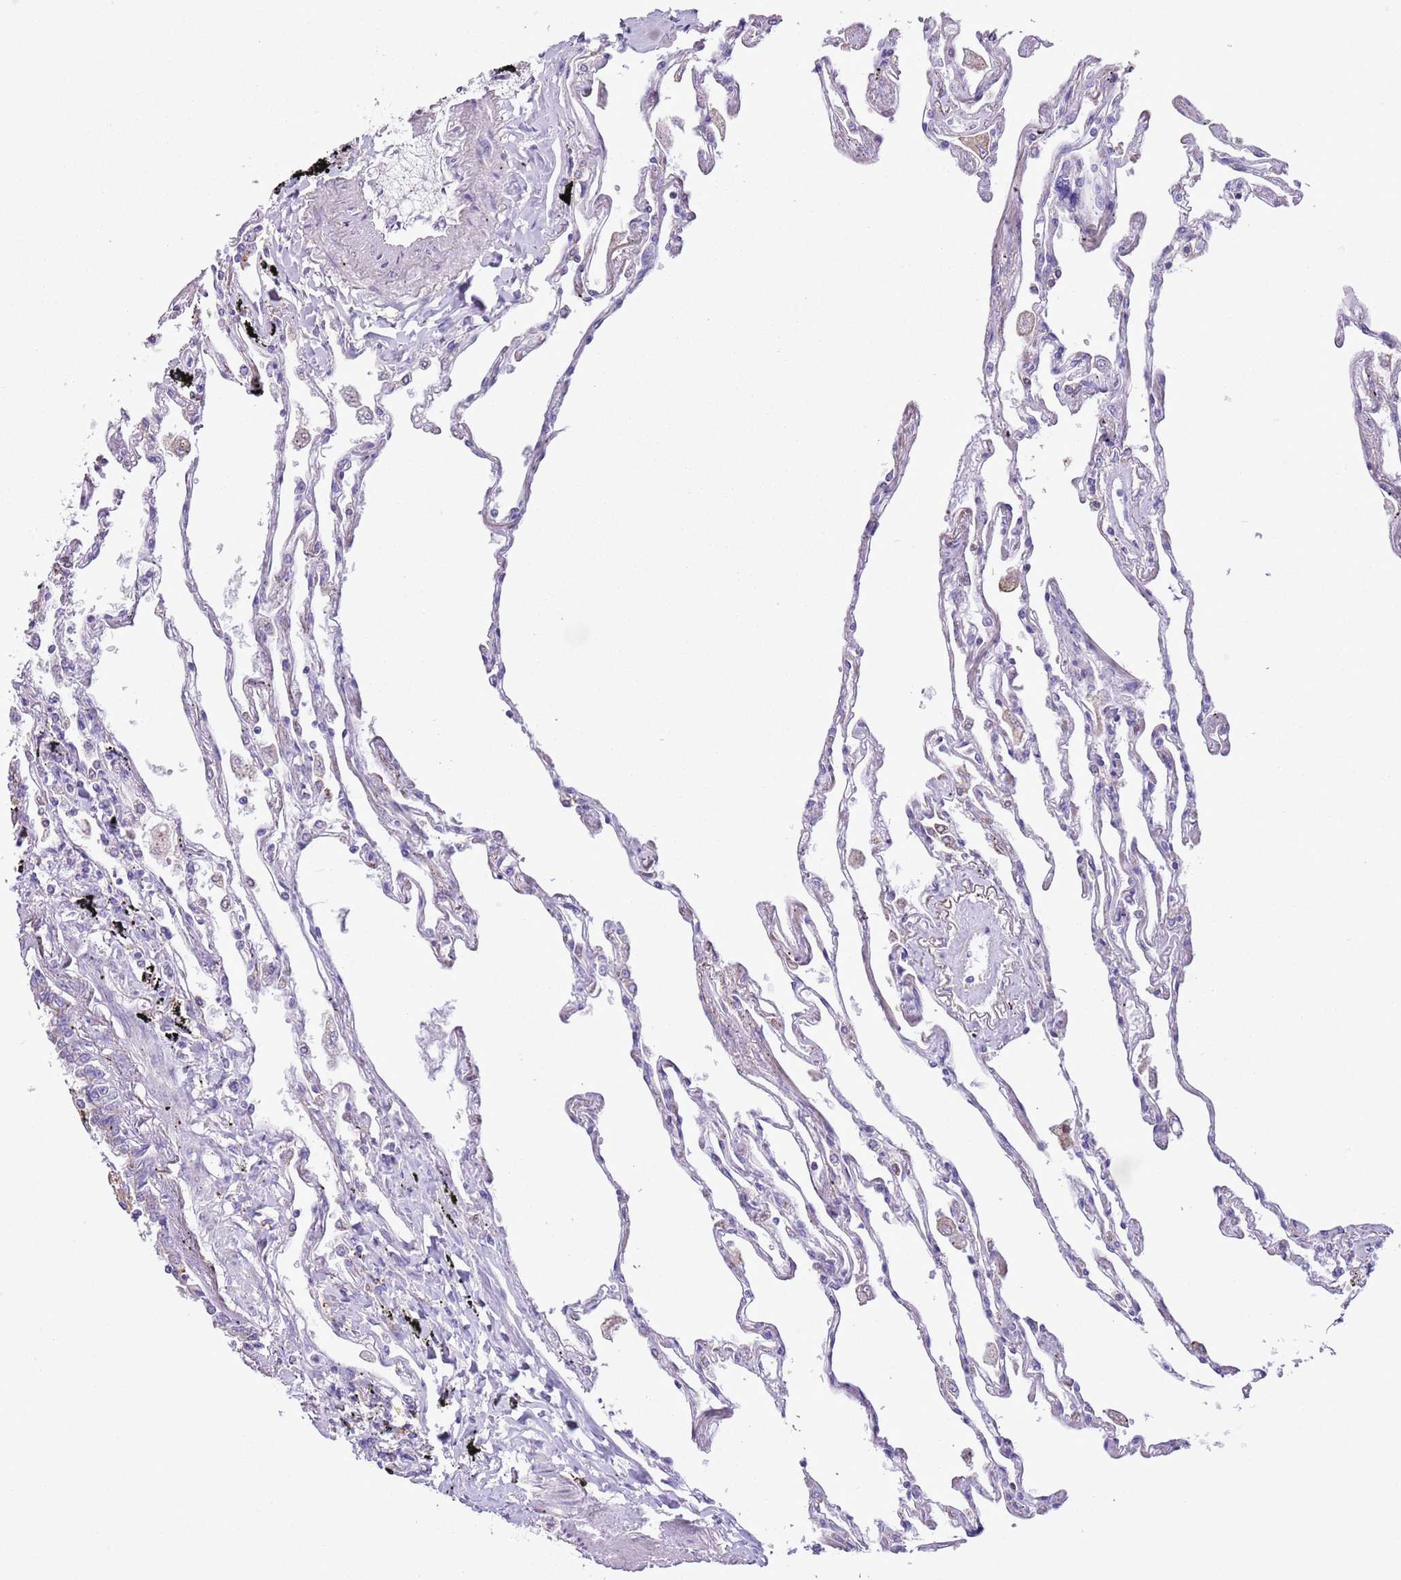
{"staining": {"intensity": "negative", "quantity": "none", "location": "none"}, "tissue": "lung", "cell_type": "Alveolar cells", "image_type": "normal", "snomed": [{"axis": "morphology", "description": "Normal tissue, NOS"}, {"axis": "topography", "description": "Lung"}], "caption": "This is an IHC photomicrograph of benign lung. There is no staining in alveolar cells.", "gene": "ZNF697", "patient": {"sex": "female", "age": 67}}